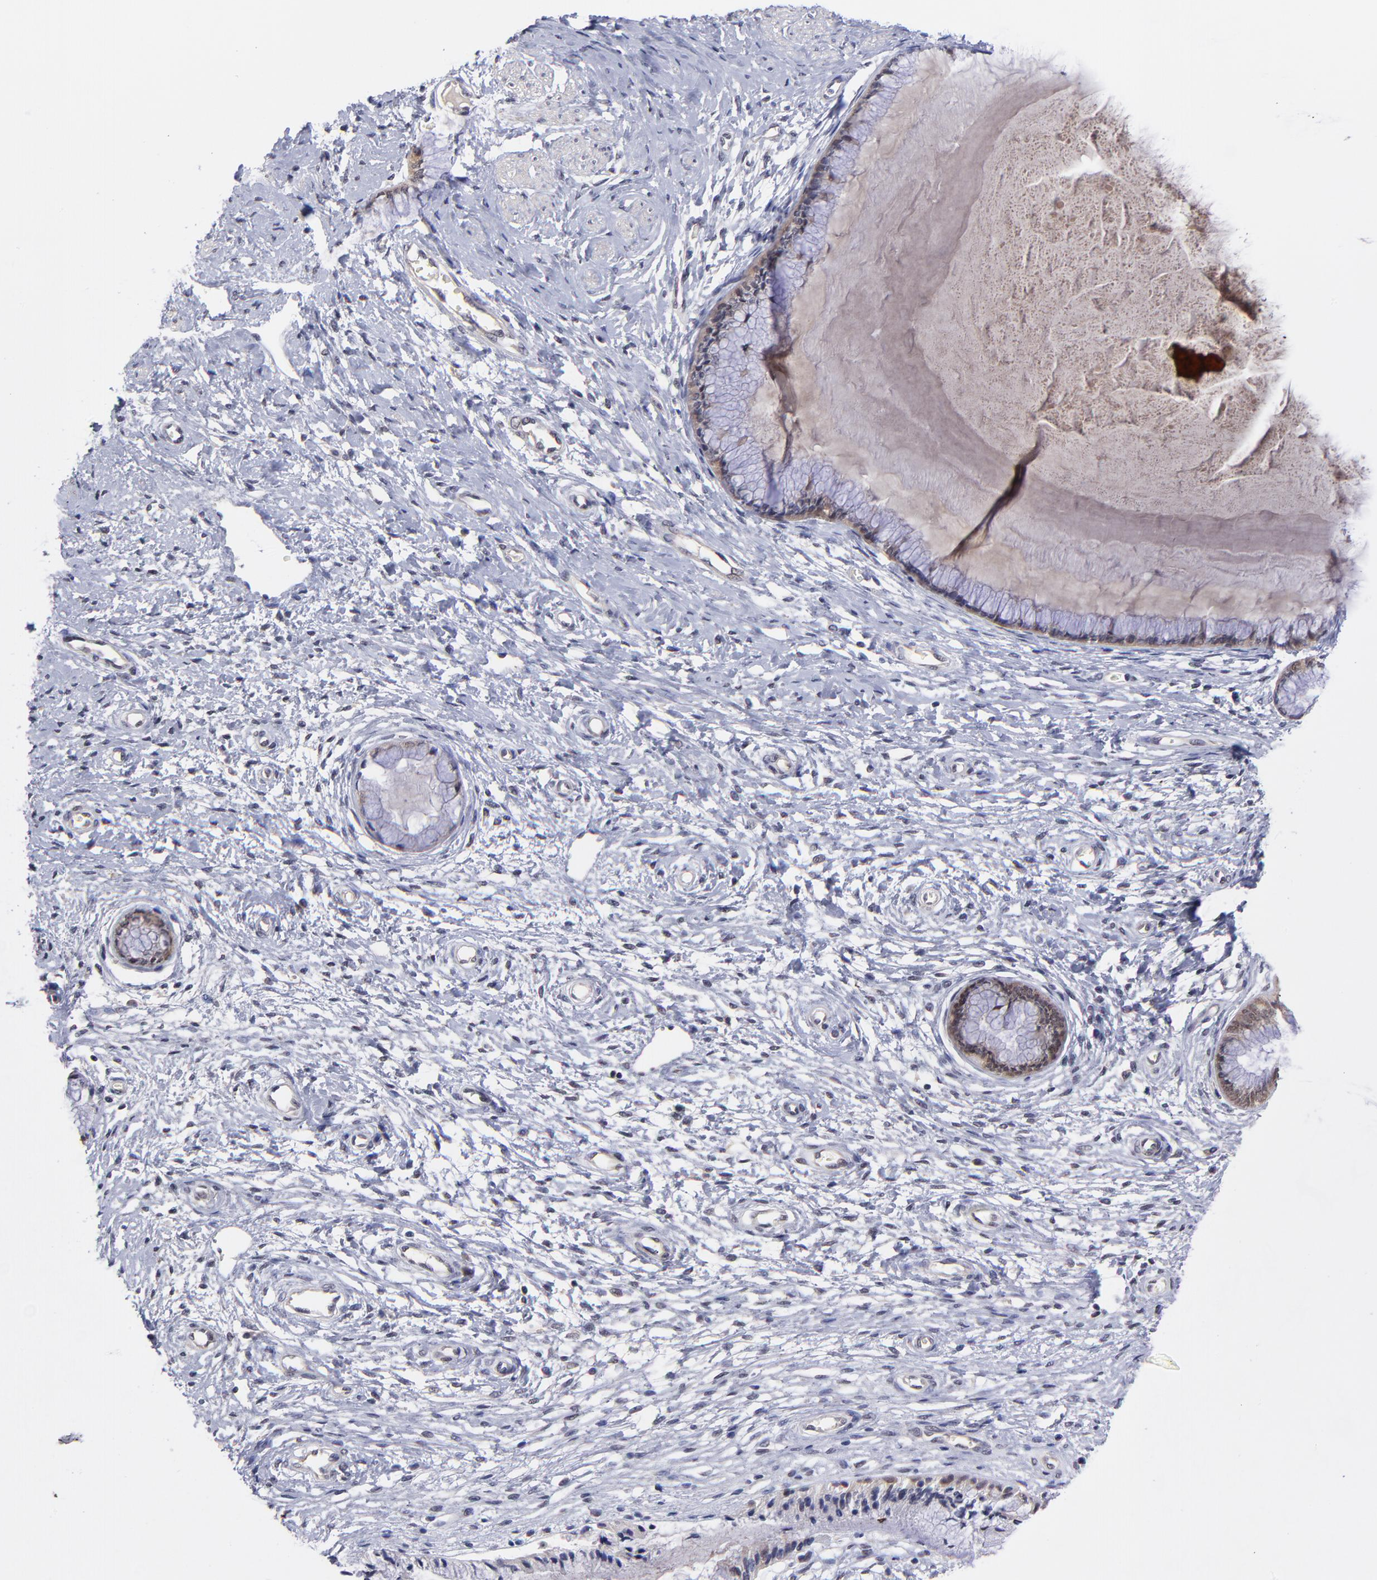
{"staining": {"intensity": "weak", "quantity": ">75%", "location": "cytoplasmic/membranous"}, "tissue": "cervix", "cell_type": "Glandular cells", "image_type": "normal", "snomed": [{"axis": "morphology", "description": "Normal tissue, NOS"}, {"axis": "topography", "description": "Cervix"}], "caption": "Human cervix stained with a brown dye displays weak cytoplasmic/membranous positive positivity in about >75% of glandular cells.", "gene": "UBE2E2", "patient": {"sex": "female", "age": 27}}